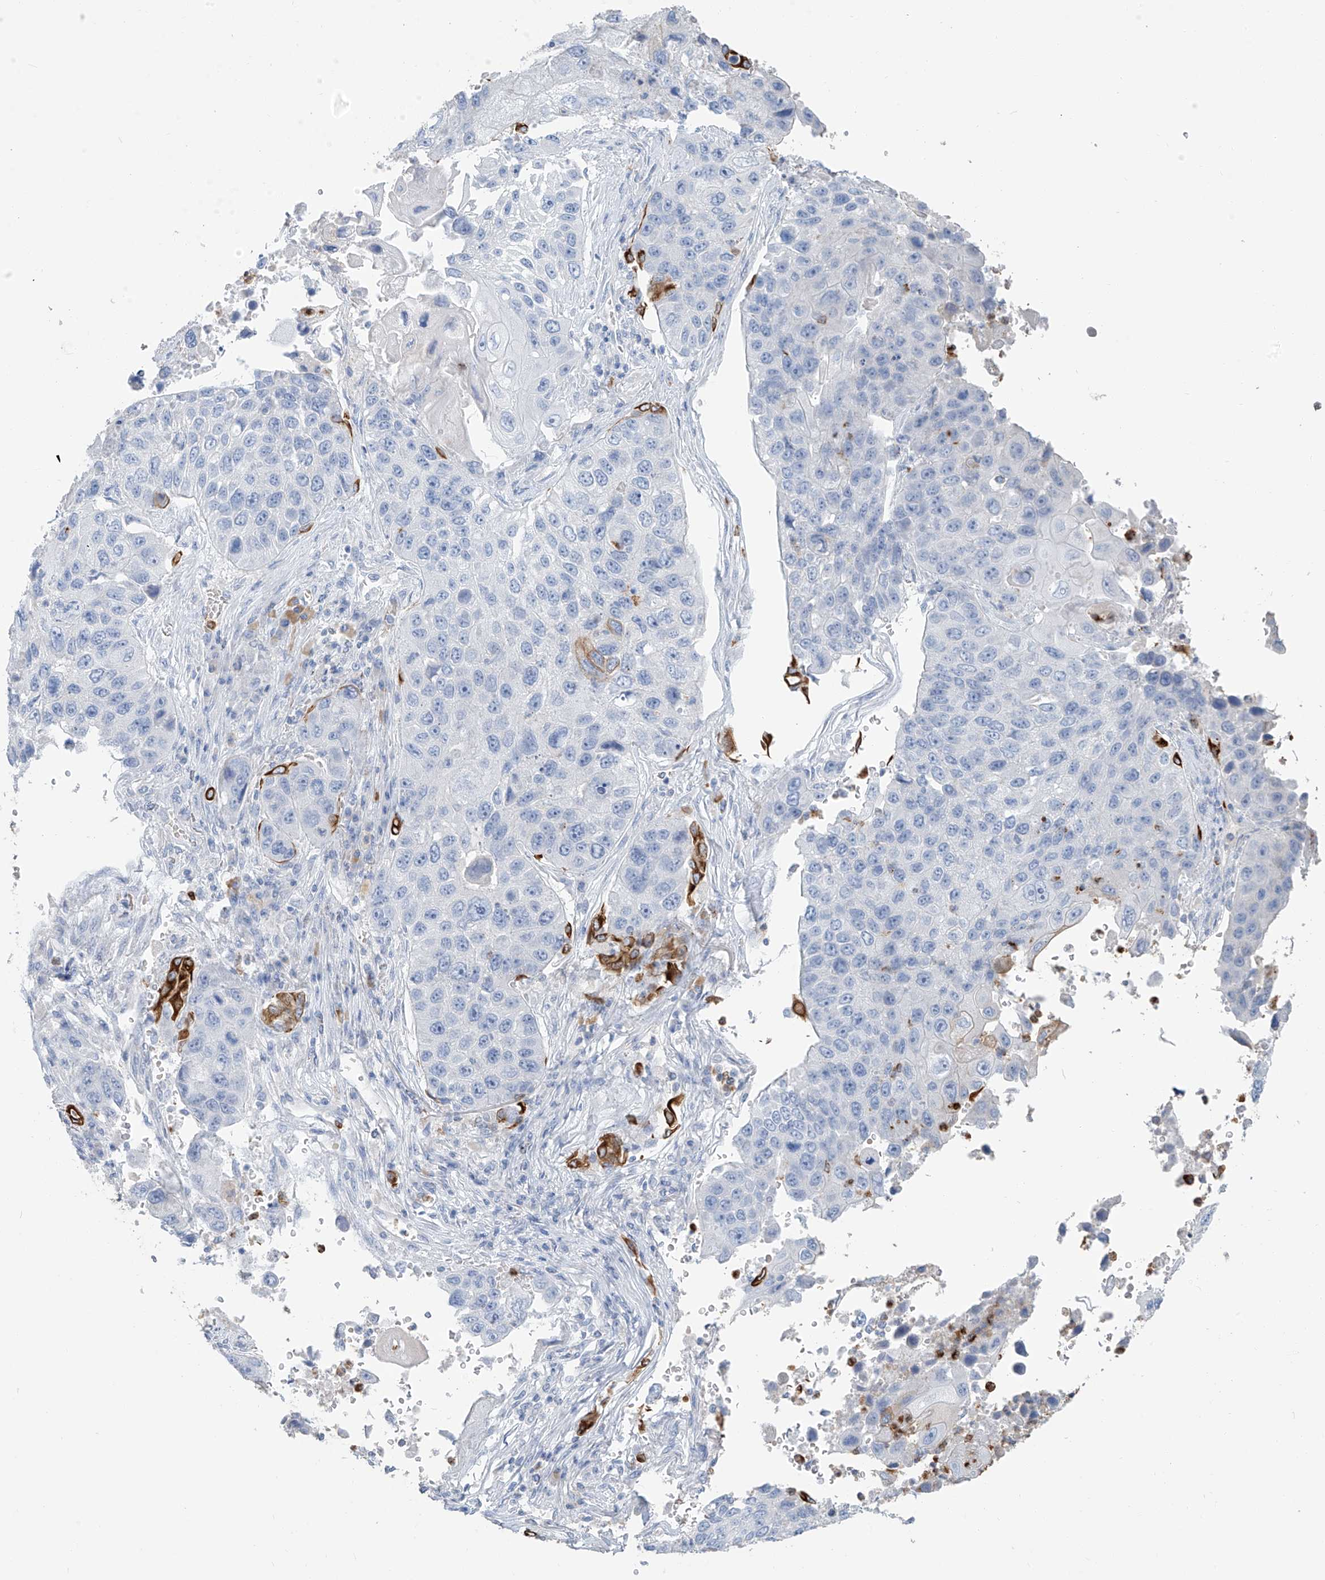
{"staining": {"intensity": "negative", "quantity": "none", "location": "none"}, "tissue": "lung cancer", "cell_type": "Tumor cells", "image_type": "cancer", "snomed": [{"axis": "morphology", "description": "Squamous cell carcinoma, NOS"}, {"axis": "topography", "description": "Lung"}], "caption": "A photomicrograph of human lung cancer (squamous cell carcinoma) is negative for staining in tumor cells.", "gene": "PAFAH1B3", "patient": {"sex": "male", "age": 61}}